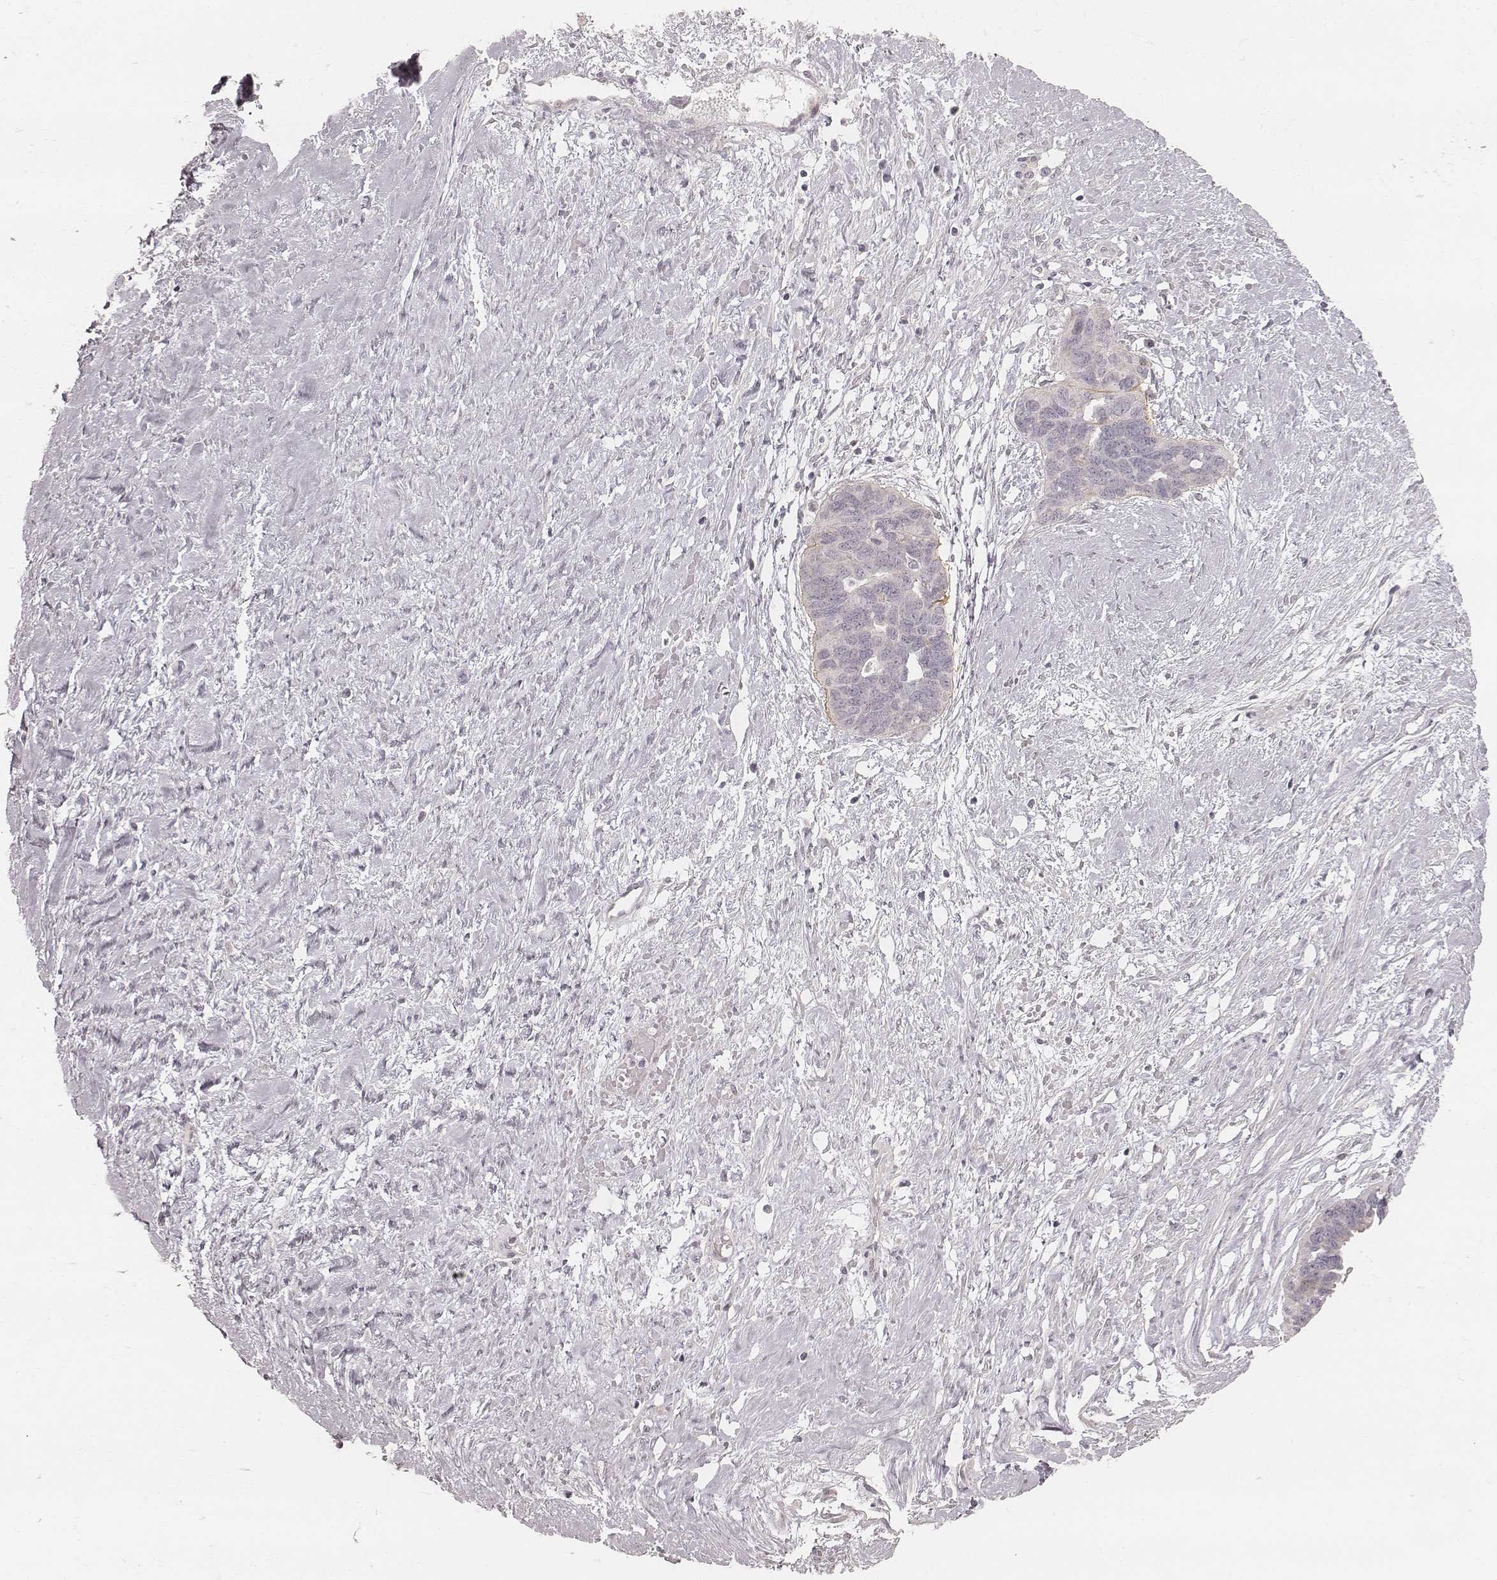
{"staining": {"intensity": "negative", "quantity": "none", "location": "none"}, "tissue": "ovarian cancer", "cell_type": "Tumor cells", "image_type": "cancer", "snomed": [{"axis": "morphology", "description": "Cystadenocarcinoma, serous, NOS"}, {"axis": "topography", "description": "Ovary"}], "caption": "Tumor cells show no significant protein staining in ovarian cancer. (IHC, brightfield microscopy, high magnification).", "gene": "ACACB", "patient": {"sex": "female", "age": 69}}